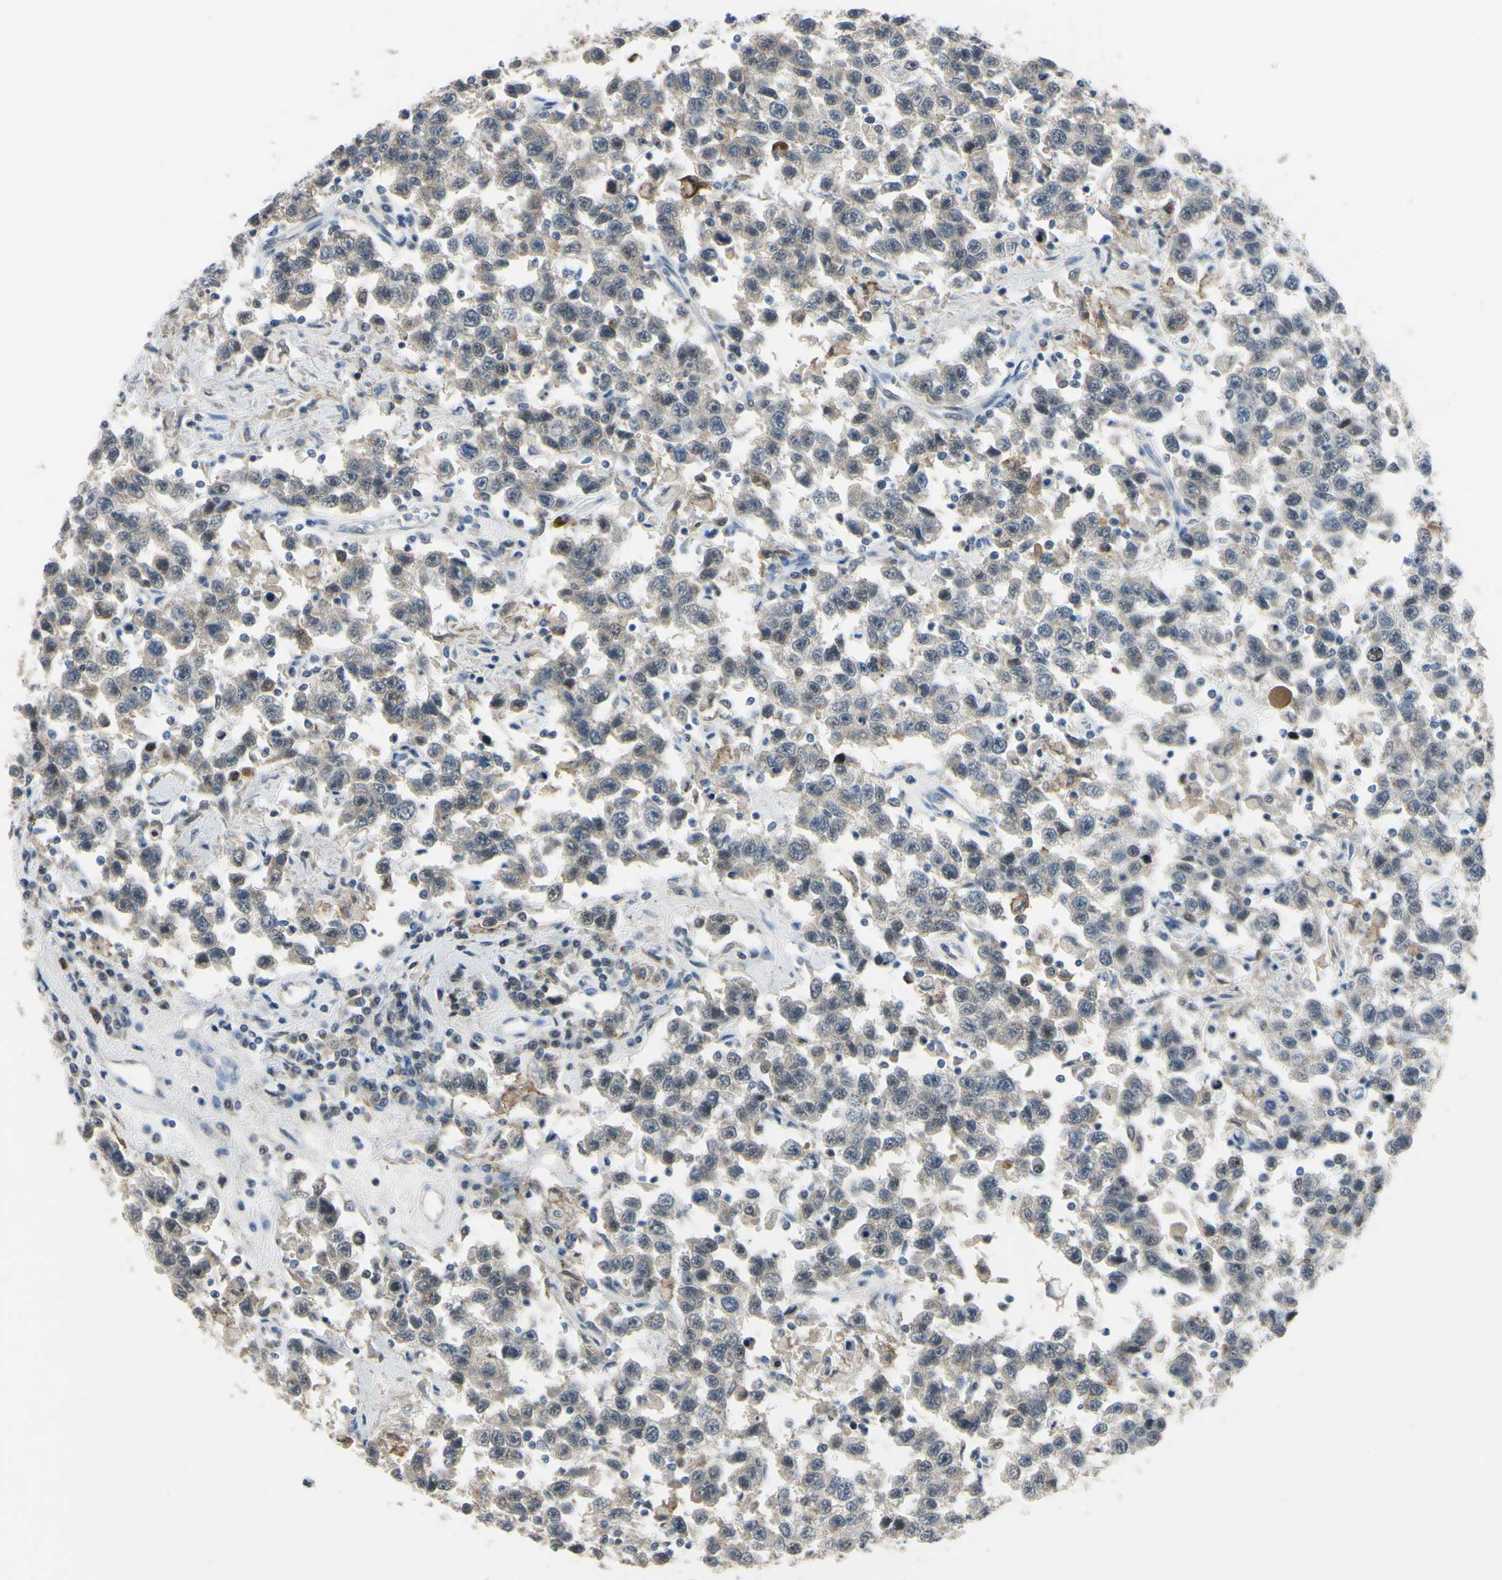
{"staining": {"intensity": "weak", "quantity": ">75%", "location": "cytoplasmic/membranous"}, "tissue": "testis cancer", "cell_type": "Tumor cells", "image_type": "cancer", "snomed": [{"axis": "morphology", "description": "Seminoma, NOS"}, {"axis": "topography", "description": "Testis"}], "caption": "Immunohistochemical staining of human seminoma (testis) shows low levels of weak cytoplasmic/membranous protein staining in about >75% of tumor cells.", "gene": "LHX9", "patient": {"sex": "male", "age": 41}}